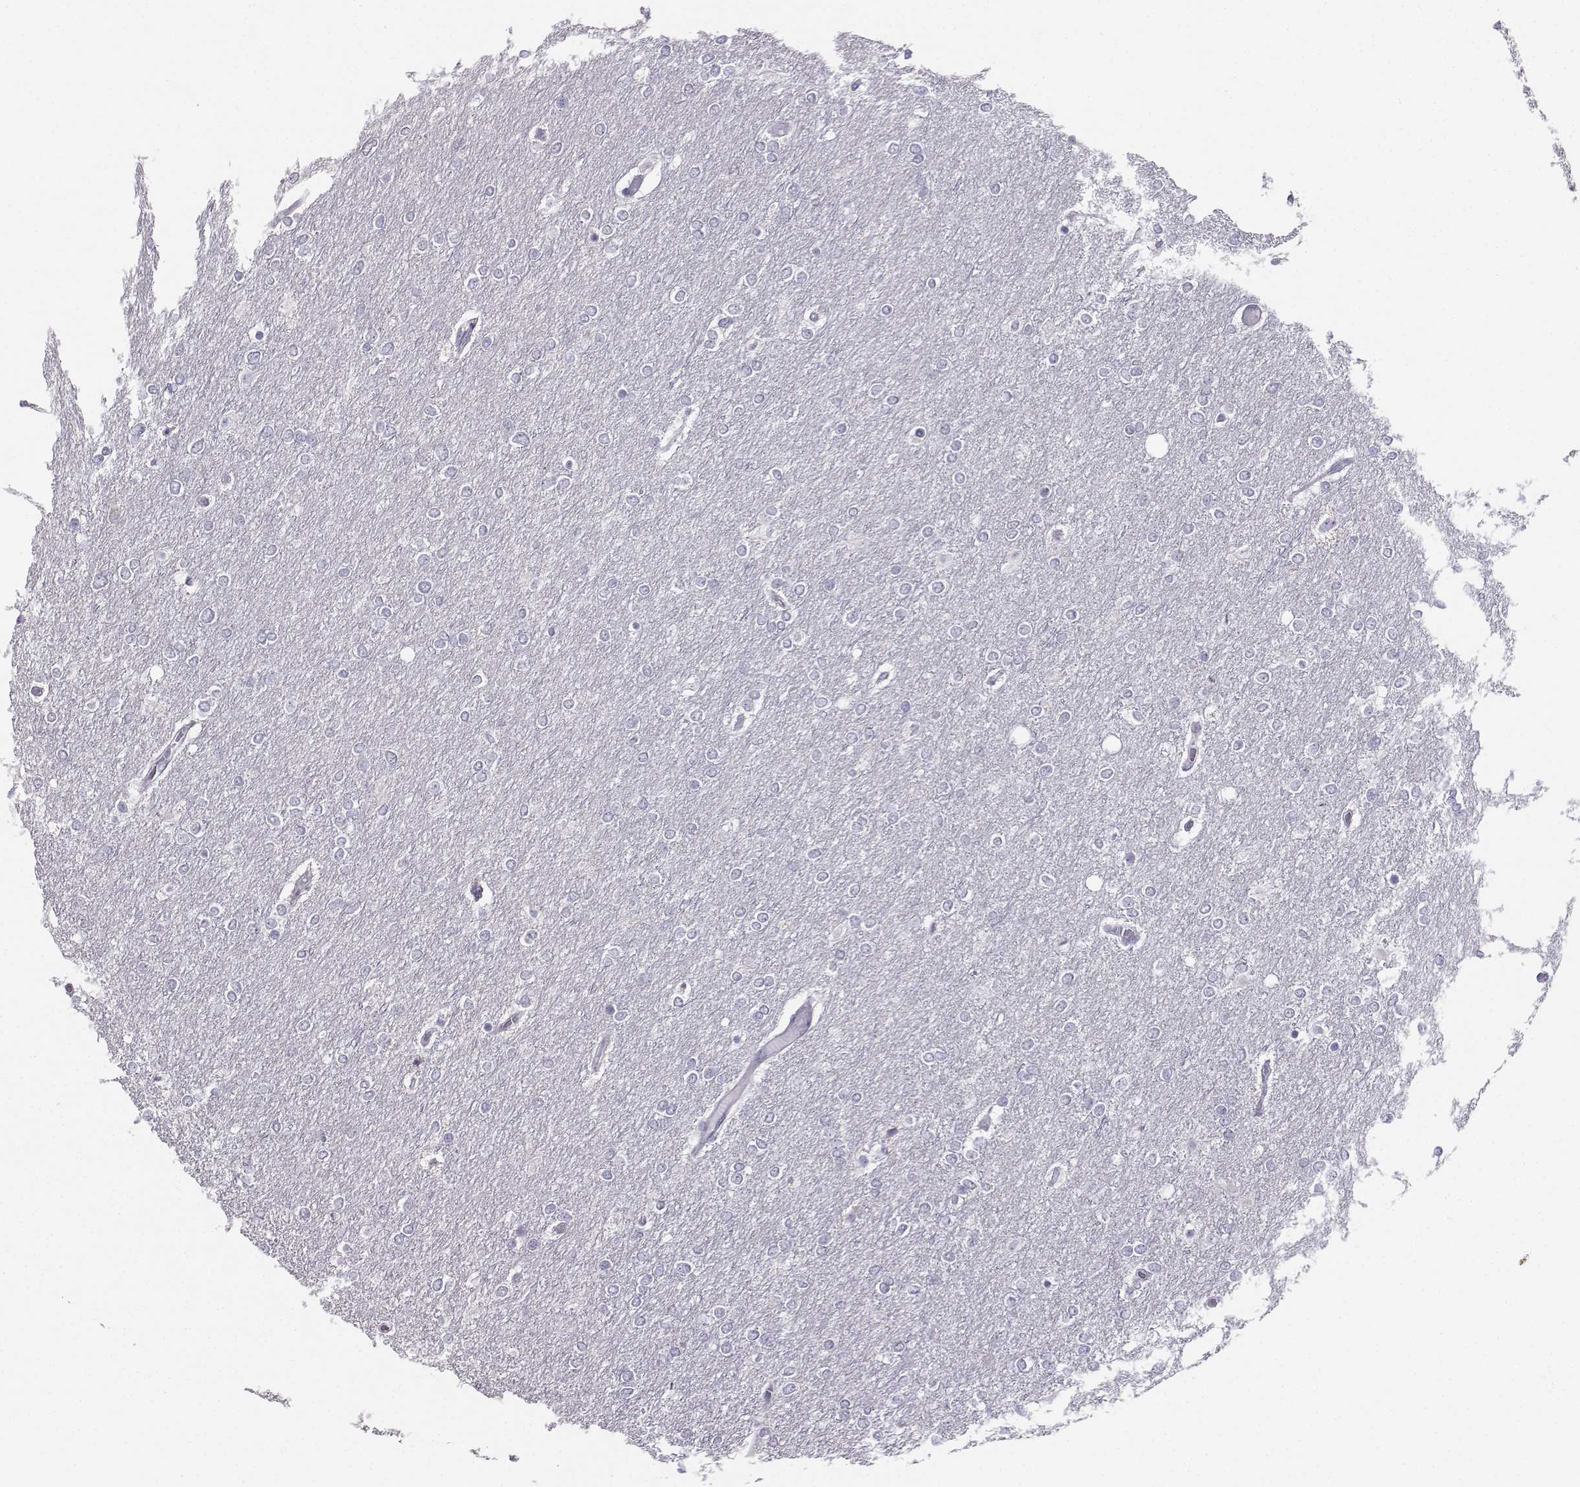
{"staining": {"intensity": "negative", "quantity": "none", "location": "none"}, "tissue": "glioma", "cell_type": "Tumor cells", "image_type": "cancer", "snomed": [{"axis": "morphology", "description": "Glioma, malignant, High grade"}, {"axis": "topography", "description": "Brain"}], "caption": "Image shows no significant protein expression in tumor cells of glioma. (DAB (3,3'-diaminobenzidine) IHC, high magnification).", "gene": "AVP", "patient": {"sex": "female", "age": 61}}